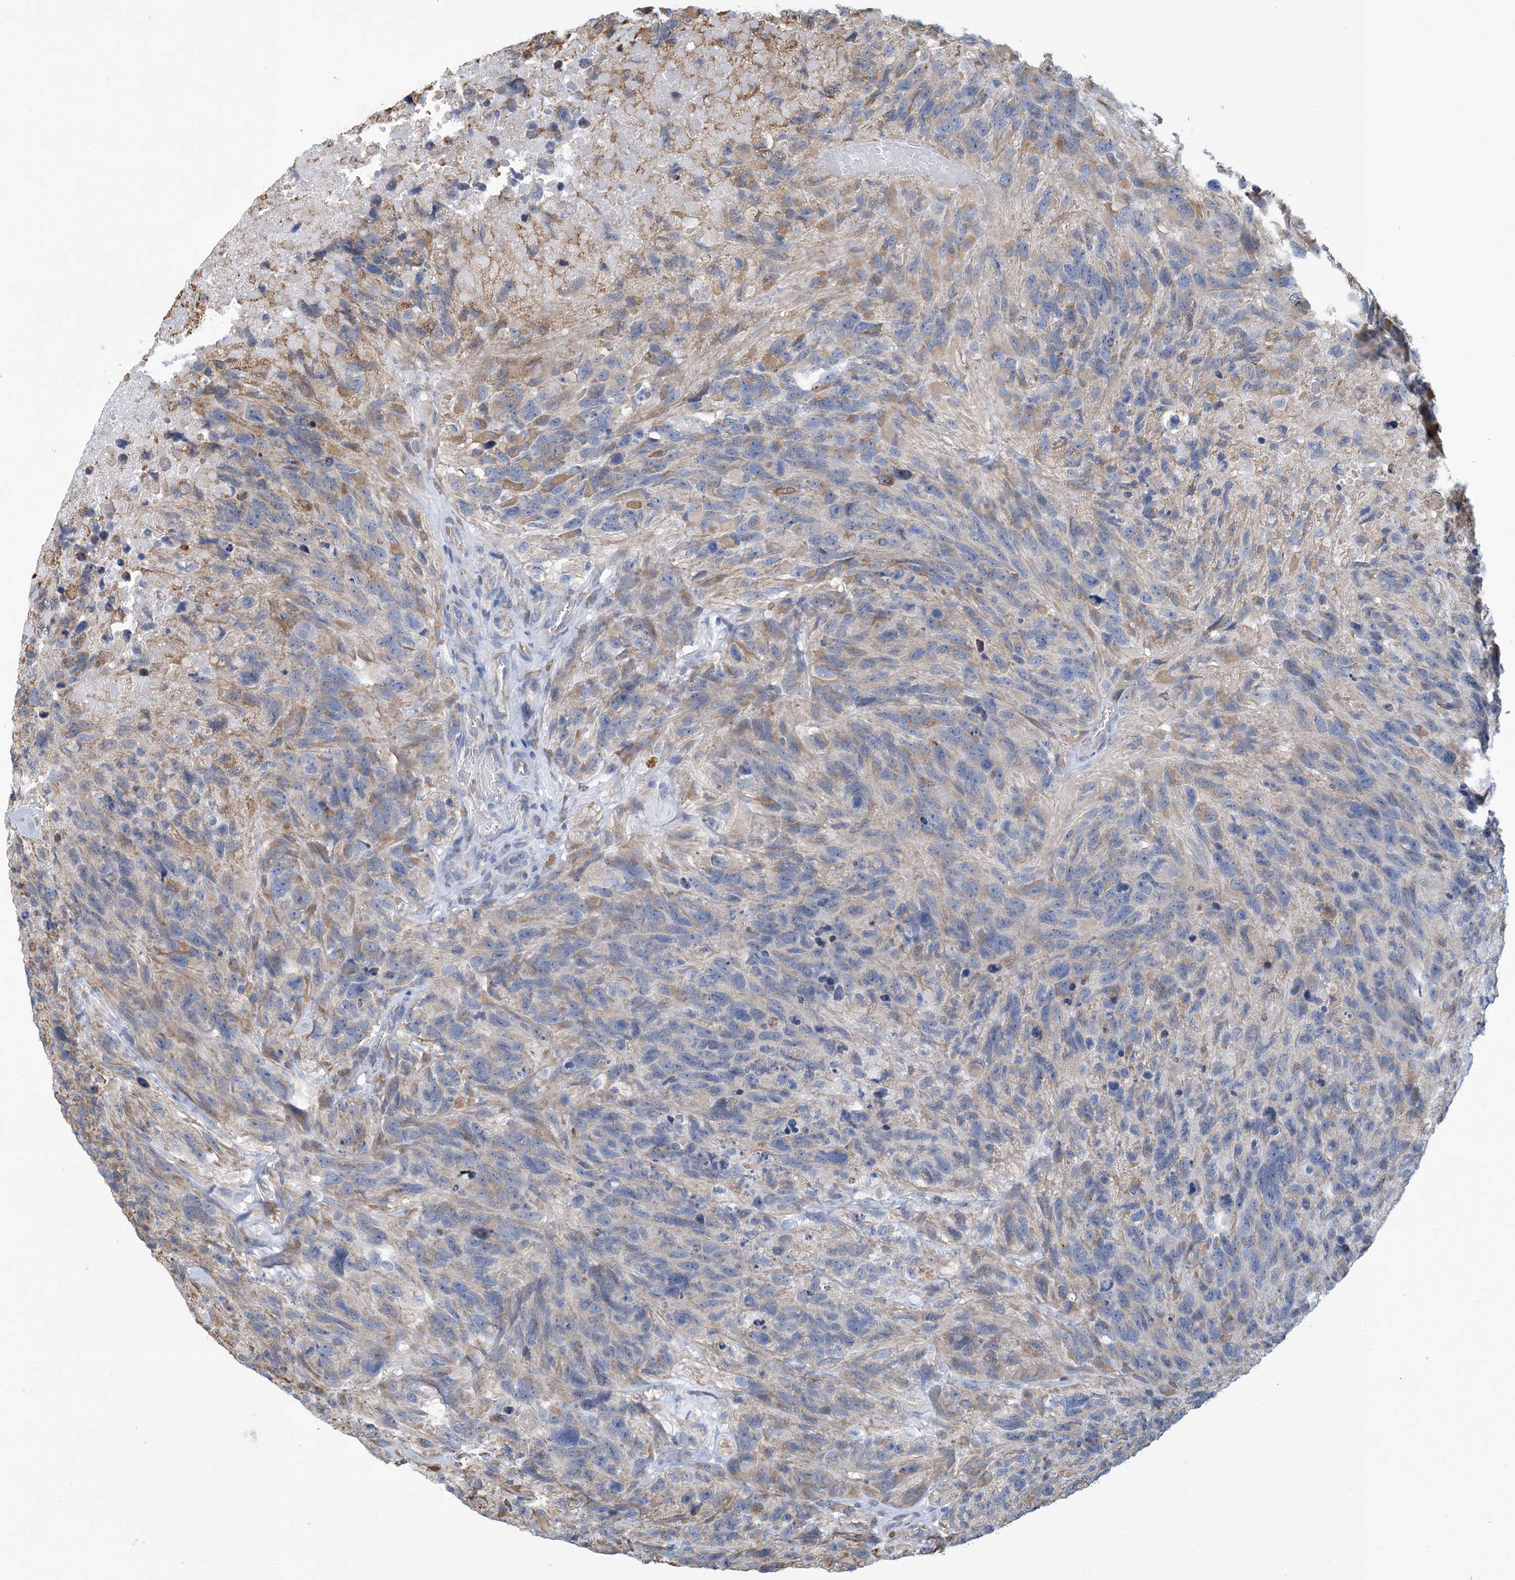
{"staining": {"intensity": "moderate", "quantity": "<25%", "location": "cytoplasmic/membranous"}, "tissue": "glioma", "cell_type": "Tumor cells", "image_type": "cancer", "snomed": [{"axis": "morphology", "description": "Glioma, malignant, High grade"}, {"axis": "topography", "description": "Brain"}], "caption": "Protein expression by IHC demonstrates moderate cytoplasmic/membranous staining in approximately <25% of tumor cells in glioma.", "gene": "CCDC14", "patient": {"sex": "male", "age": 69}}